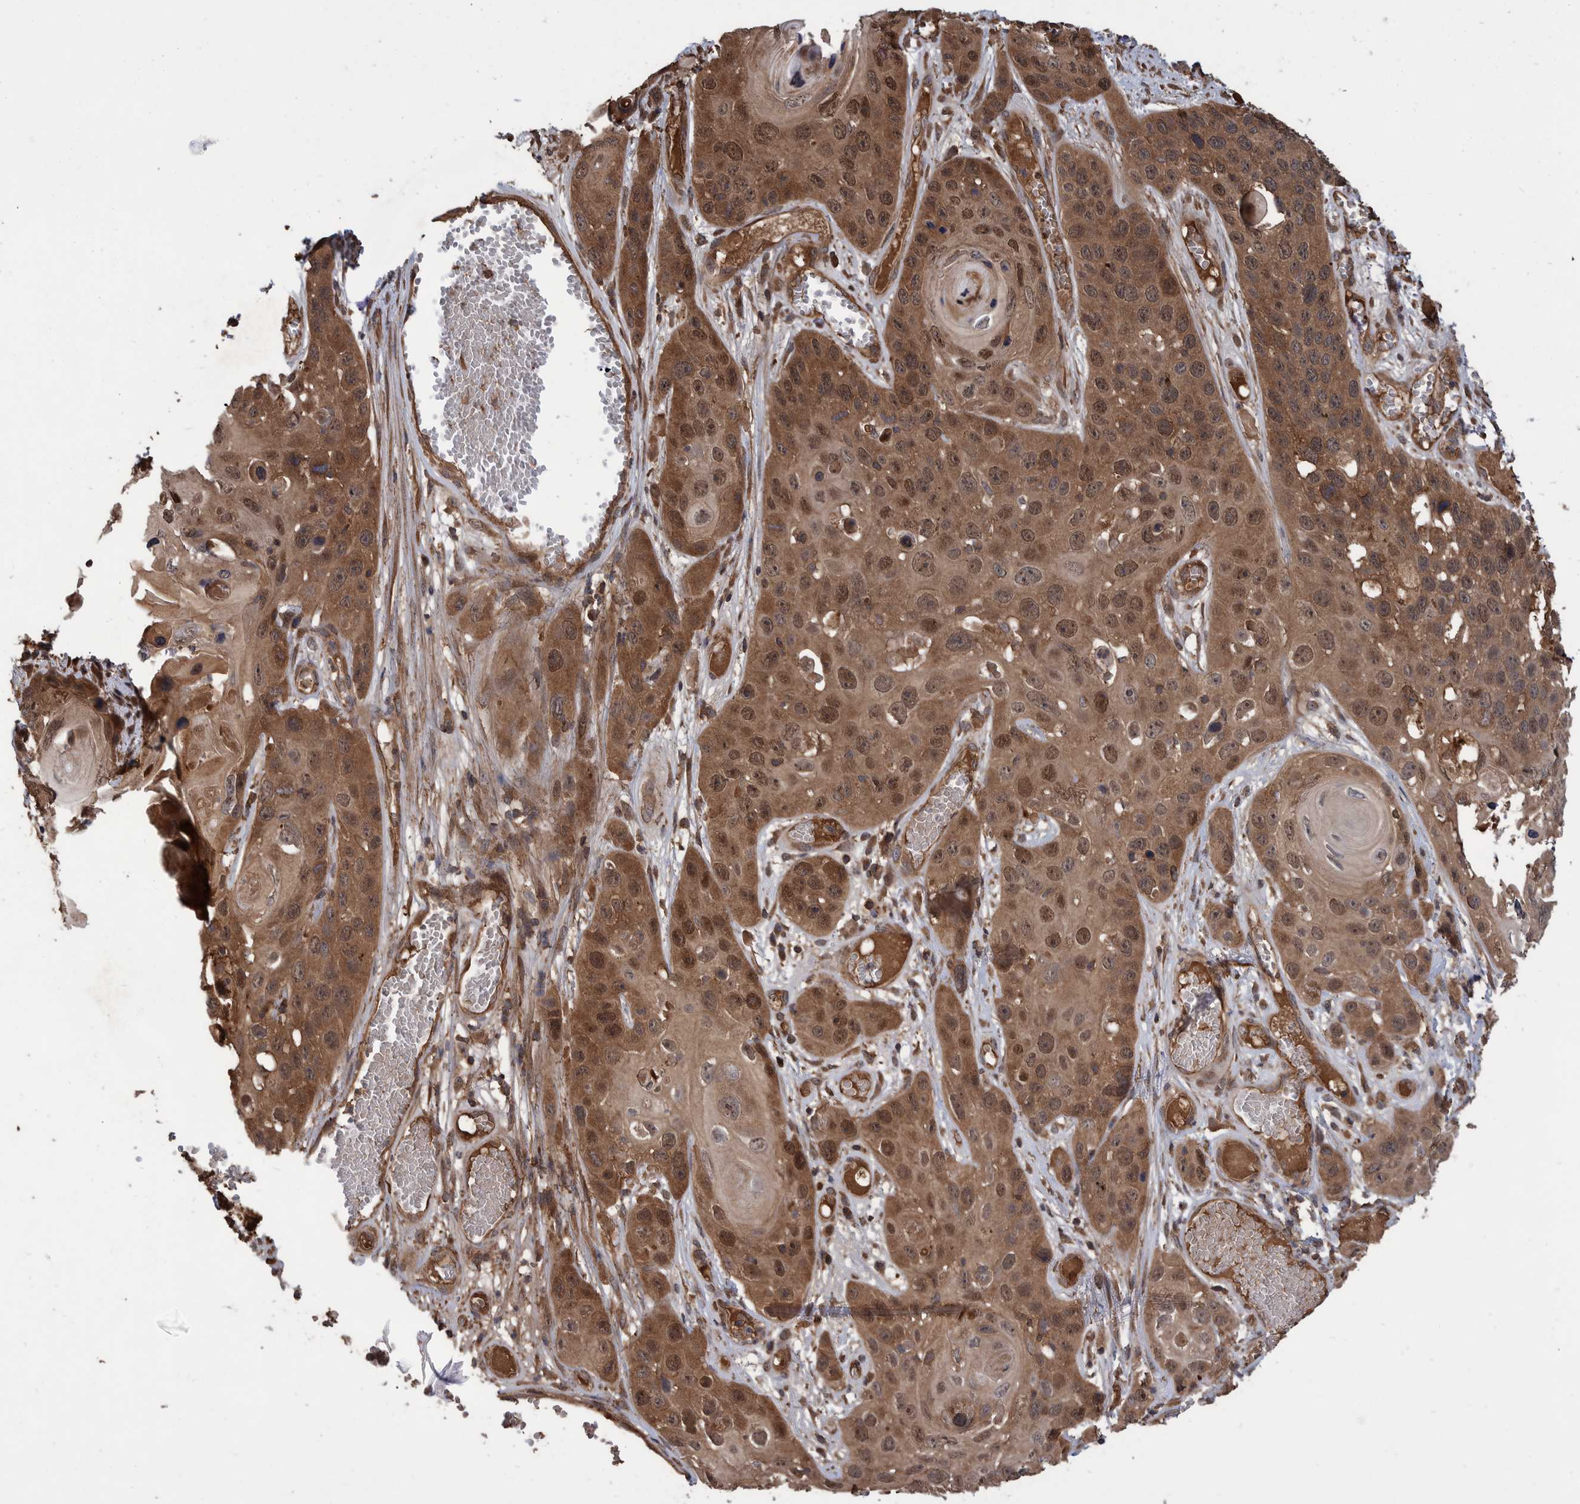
{"staining": {"intensity": "moderate", "quantity": ">75%", "location": "cytoplasmic/membranous,nuclear"}, "tissue": "skin cancer", "cell_type": "Tumor cells", "image_type": "cancer", "snomed": [{"axis": "morphology", "description": "Squamous cell carcinoma, NOS"}, {"axis": "topography", "description": "Skin"}], "caption": "The histopathology image shows staining of skin cancer (squamous cell carcinoma), revealing moderate cytoplasmic/membranous and nuclear protein positivity (brown color) within tumor cells. The protein of interest is shown in brown color, while the nuclei are stained blue.", "gene": "VBP1", "patient": {"sex": "male", "age": 55}}